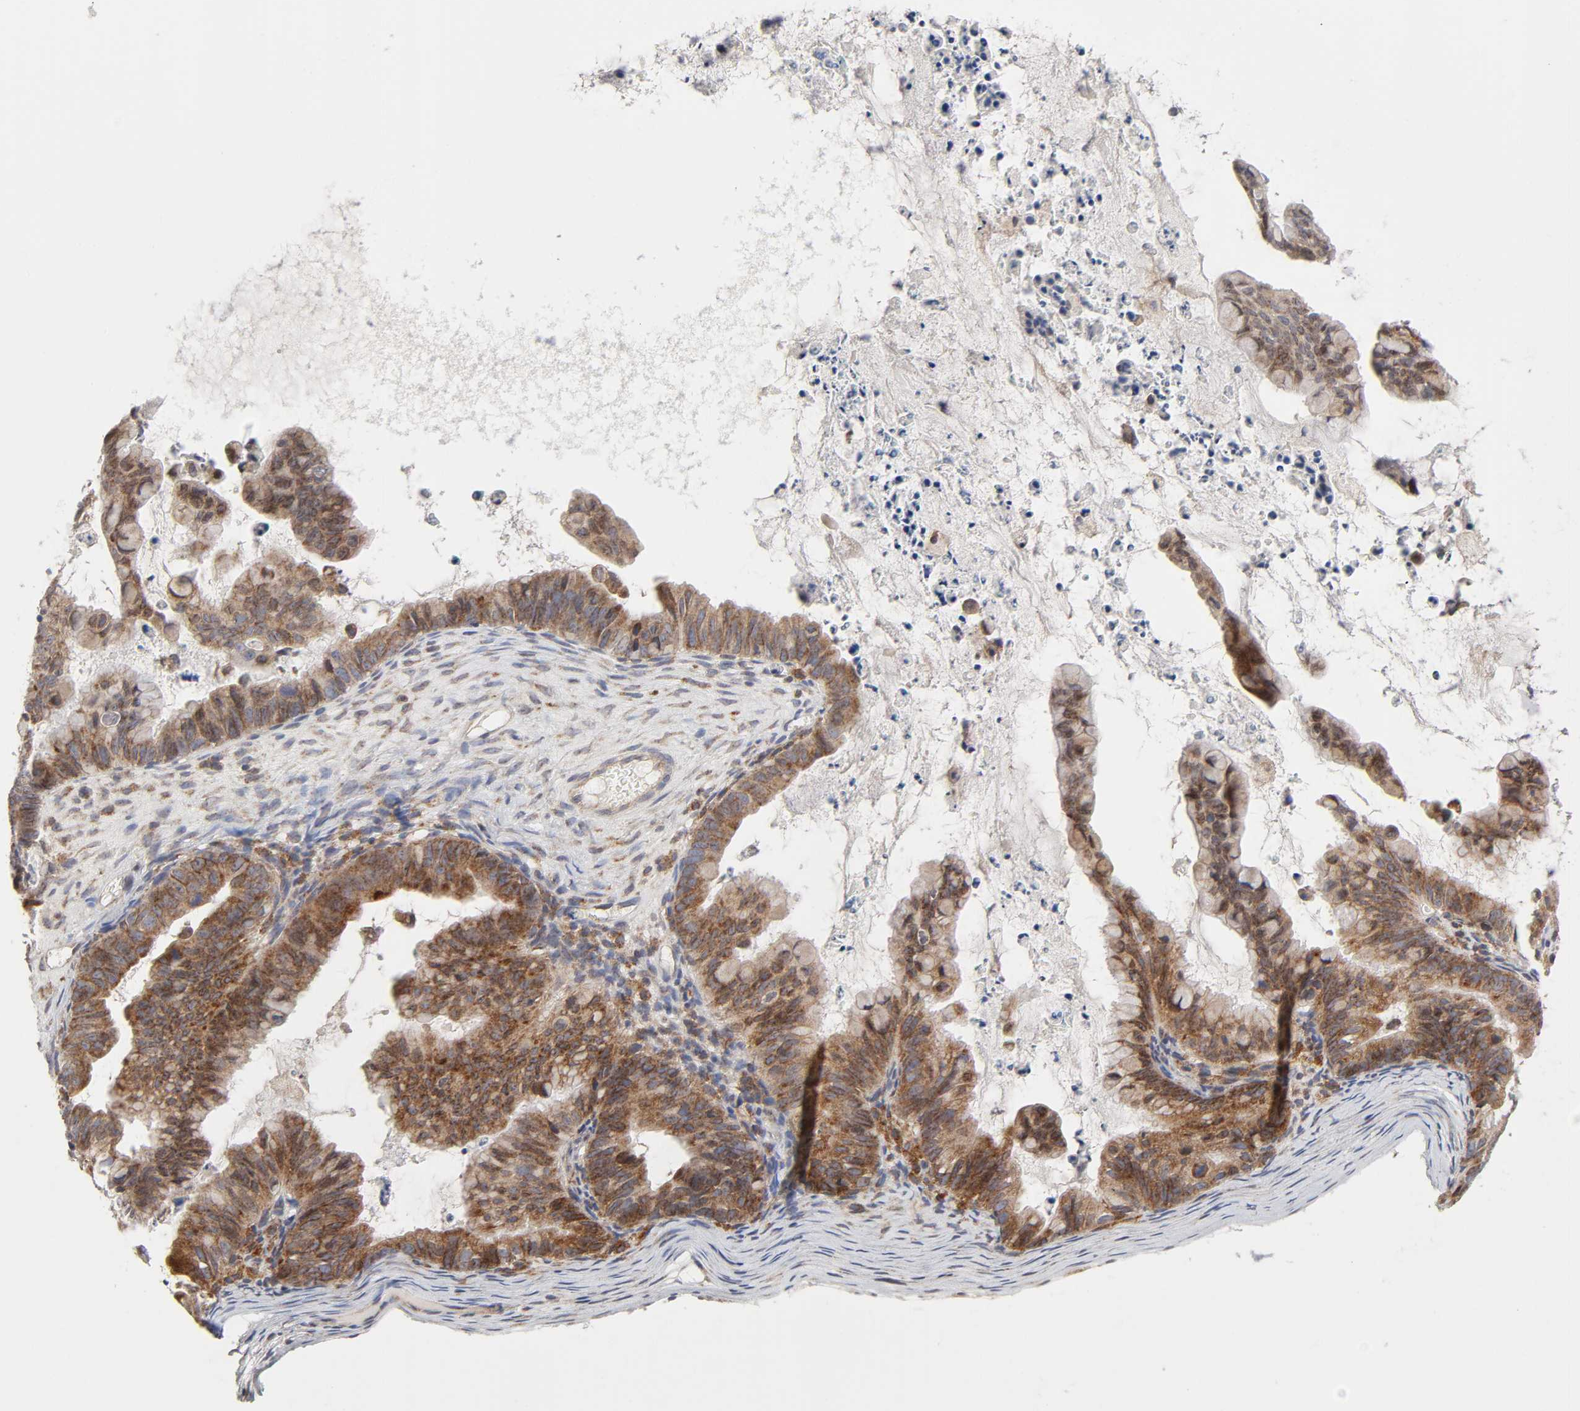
{"staining": {"intensity": "moderate", "quantity": ">75%", "location": "cytoplasmic/membranous"}, "tissue": "ovarian cancer", "cell_type": "Tumor cells", "image_type": "cancer", "snomed": [{"axis": "morphology", "description": "Cystadenocarcinoma, mucinous, NOS"}, {"axis": "topography", "description": "Ovary"}], "caption": "The image demonstrates staining of ovarian cancer (mucinous cystadenocarcinoma), revealing moderate cytoplasmic/membranous protein positivity (brown color) within tumor cells.", "gene": "IL4R", "patient": {"sex": "female", "age": 36}}